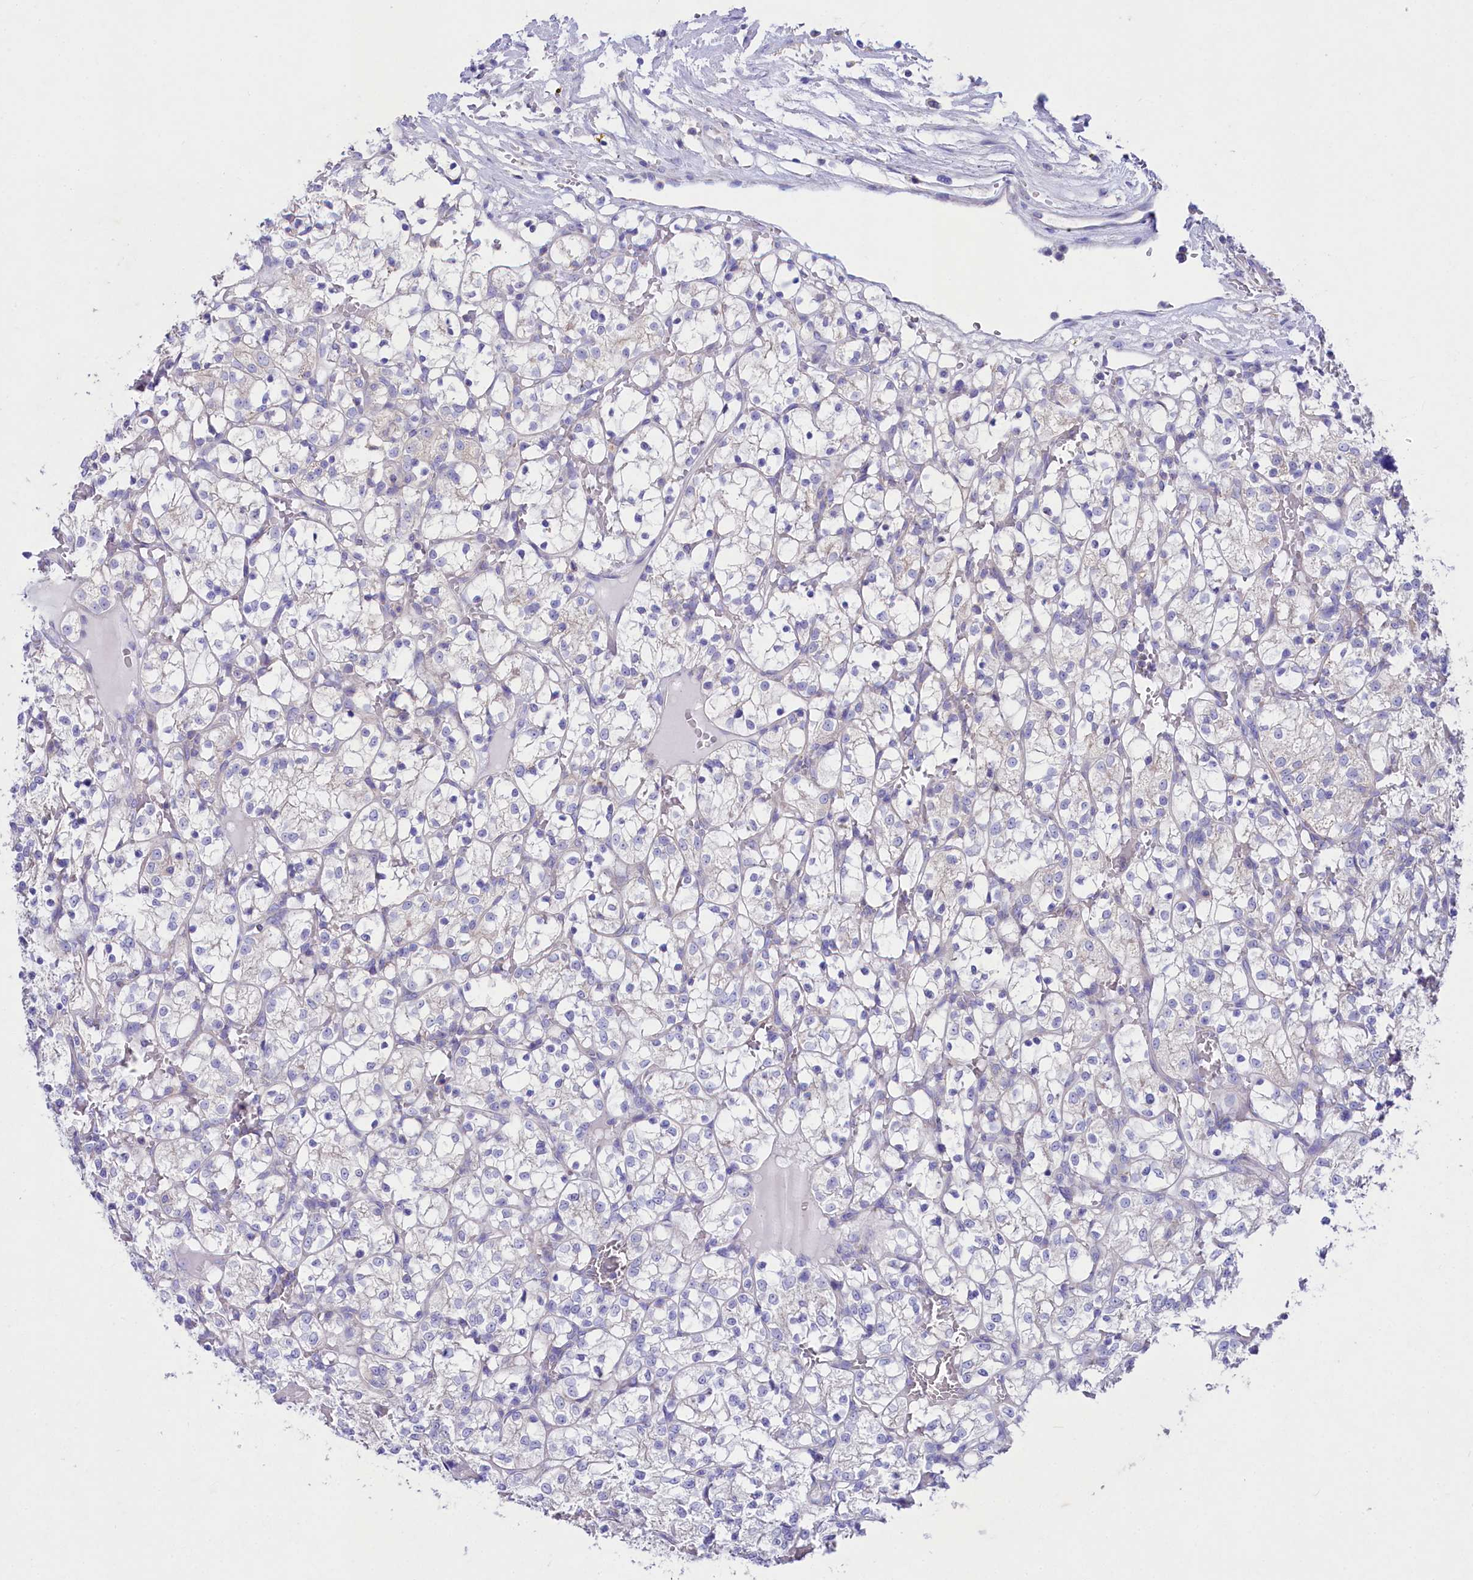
{"staining": {"intensity": "negative", "quantity": "none", "location": "none"}, "tissue": "renal cancer", "cell_type": "Tumor cells", "image_type": "cancer", "snomed": [{"axis": "morphology", "description": "Adenocarcinoma, NOS"}, {"axis": "topography", "description": "Kidney"}], "caption": "Protein analysis of renal adenocarcinoma displays no significant positivity in tumor cells.", "gene": "VPS26B", "patient": {"sex": "female", "age": 69}}